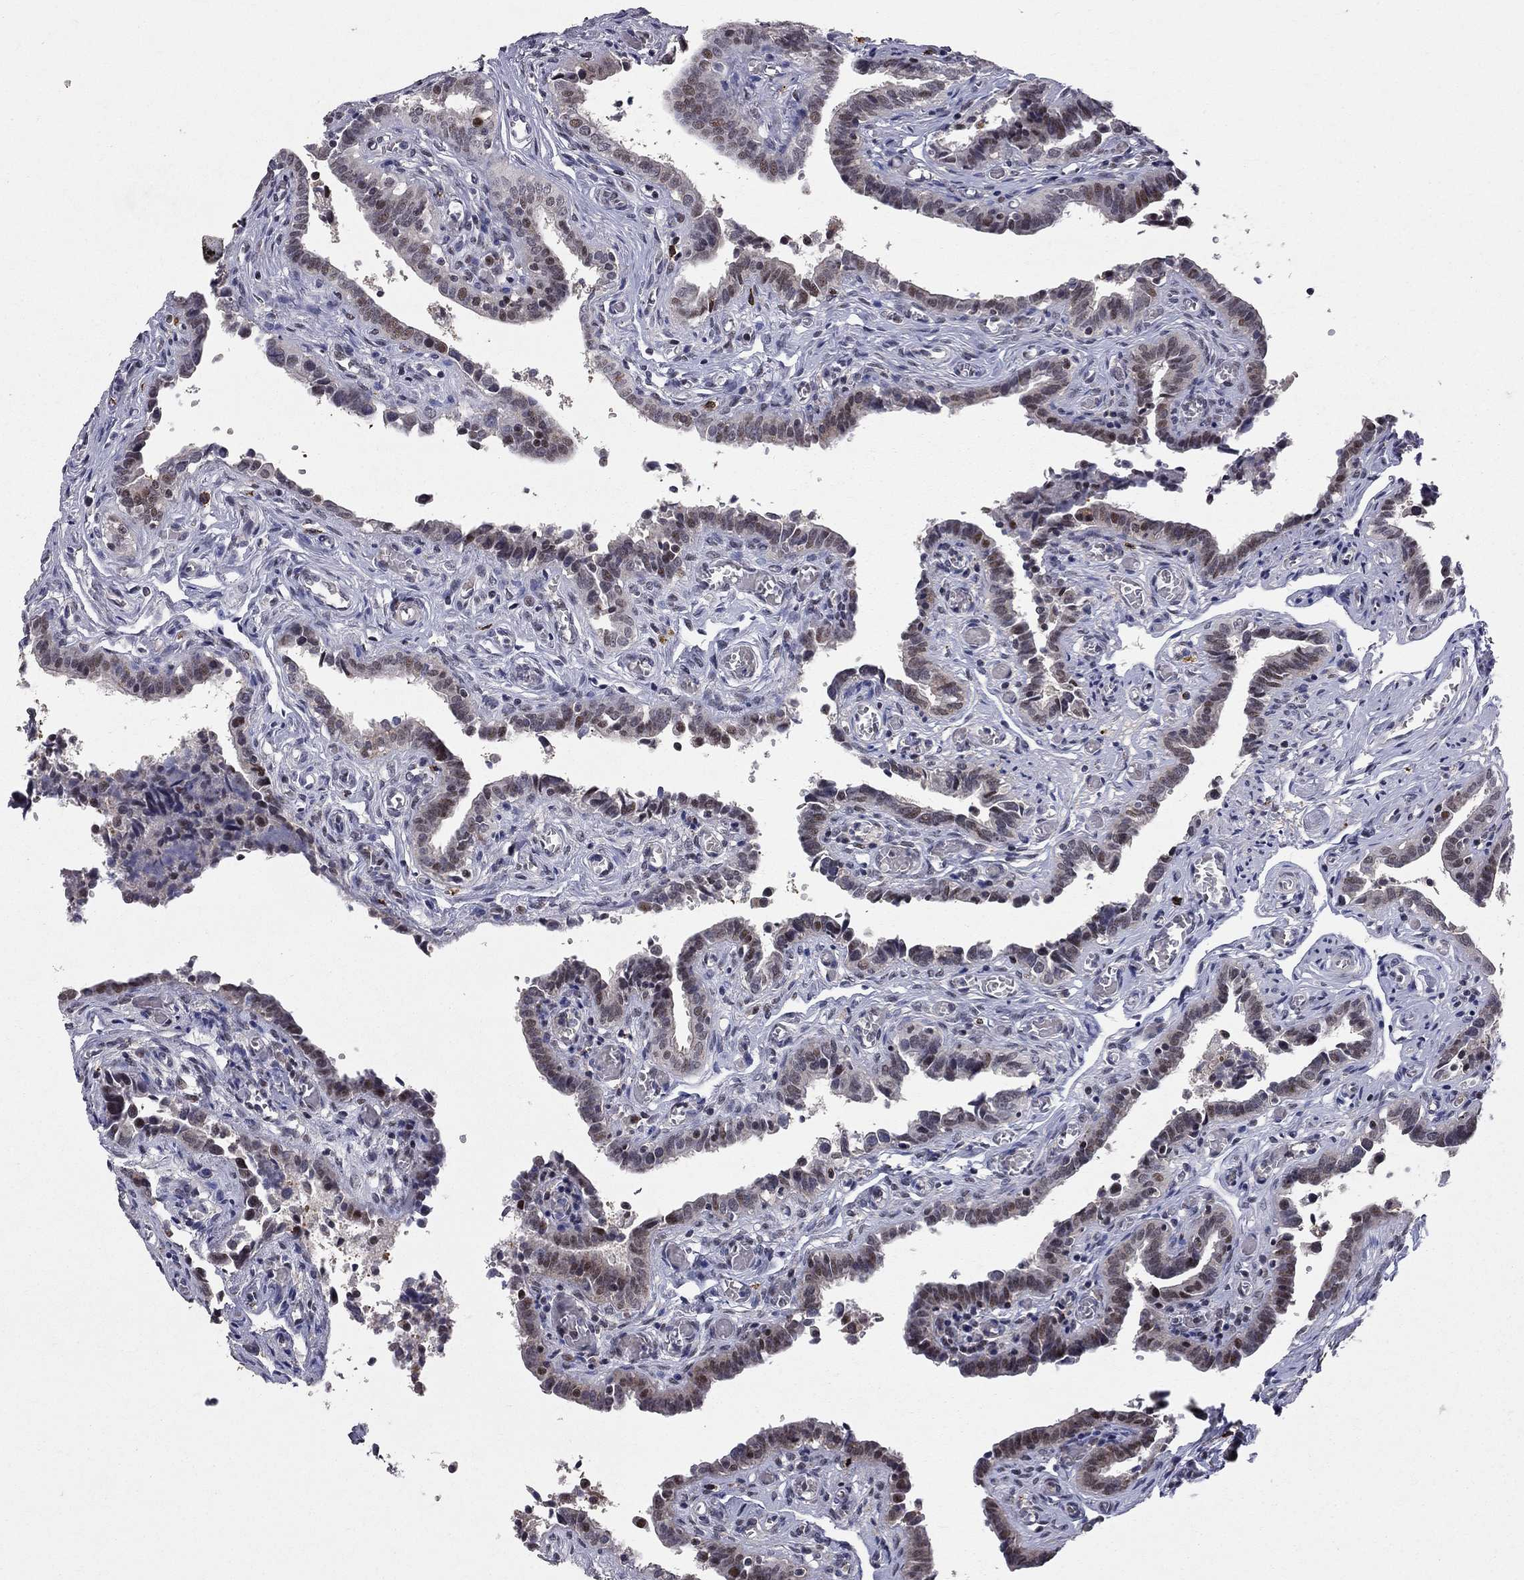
{"staining": {"intensity": "weak", "quantity": "<25%", "location": "nuclear"}, "tissue": "fallopian tube", "cell_type": "Glandular cells", "image_type": "normal", "snomed": [{"axis": "morphology", "description": "Normal tissue, NOS"}, {"axis": "morphology", "description": "Carcinoma, endometroid"}, {"axis": "topography", "description": "Fallopian tube"}, {"axis": "topography", "description": "Ovary"}], "caption": "Image shows no protein positivity in glandular cells of unremarkable fallopian tube. The staining was performed using DAB to visualize the protein expression in brown, while the nuclei were stained in blue with hematoxylin (Magnification: 20x).", "gene": "HDAC3", "patient": {"sex": "female", "age": 42}}